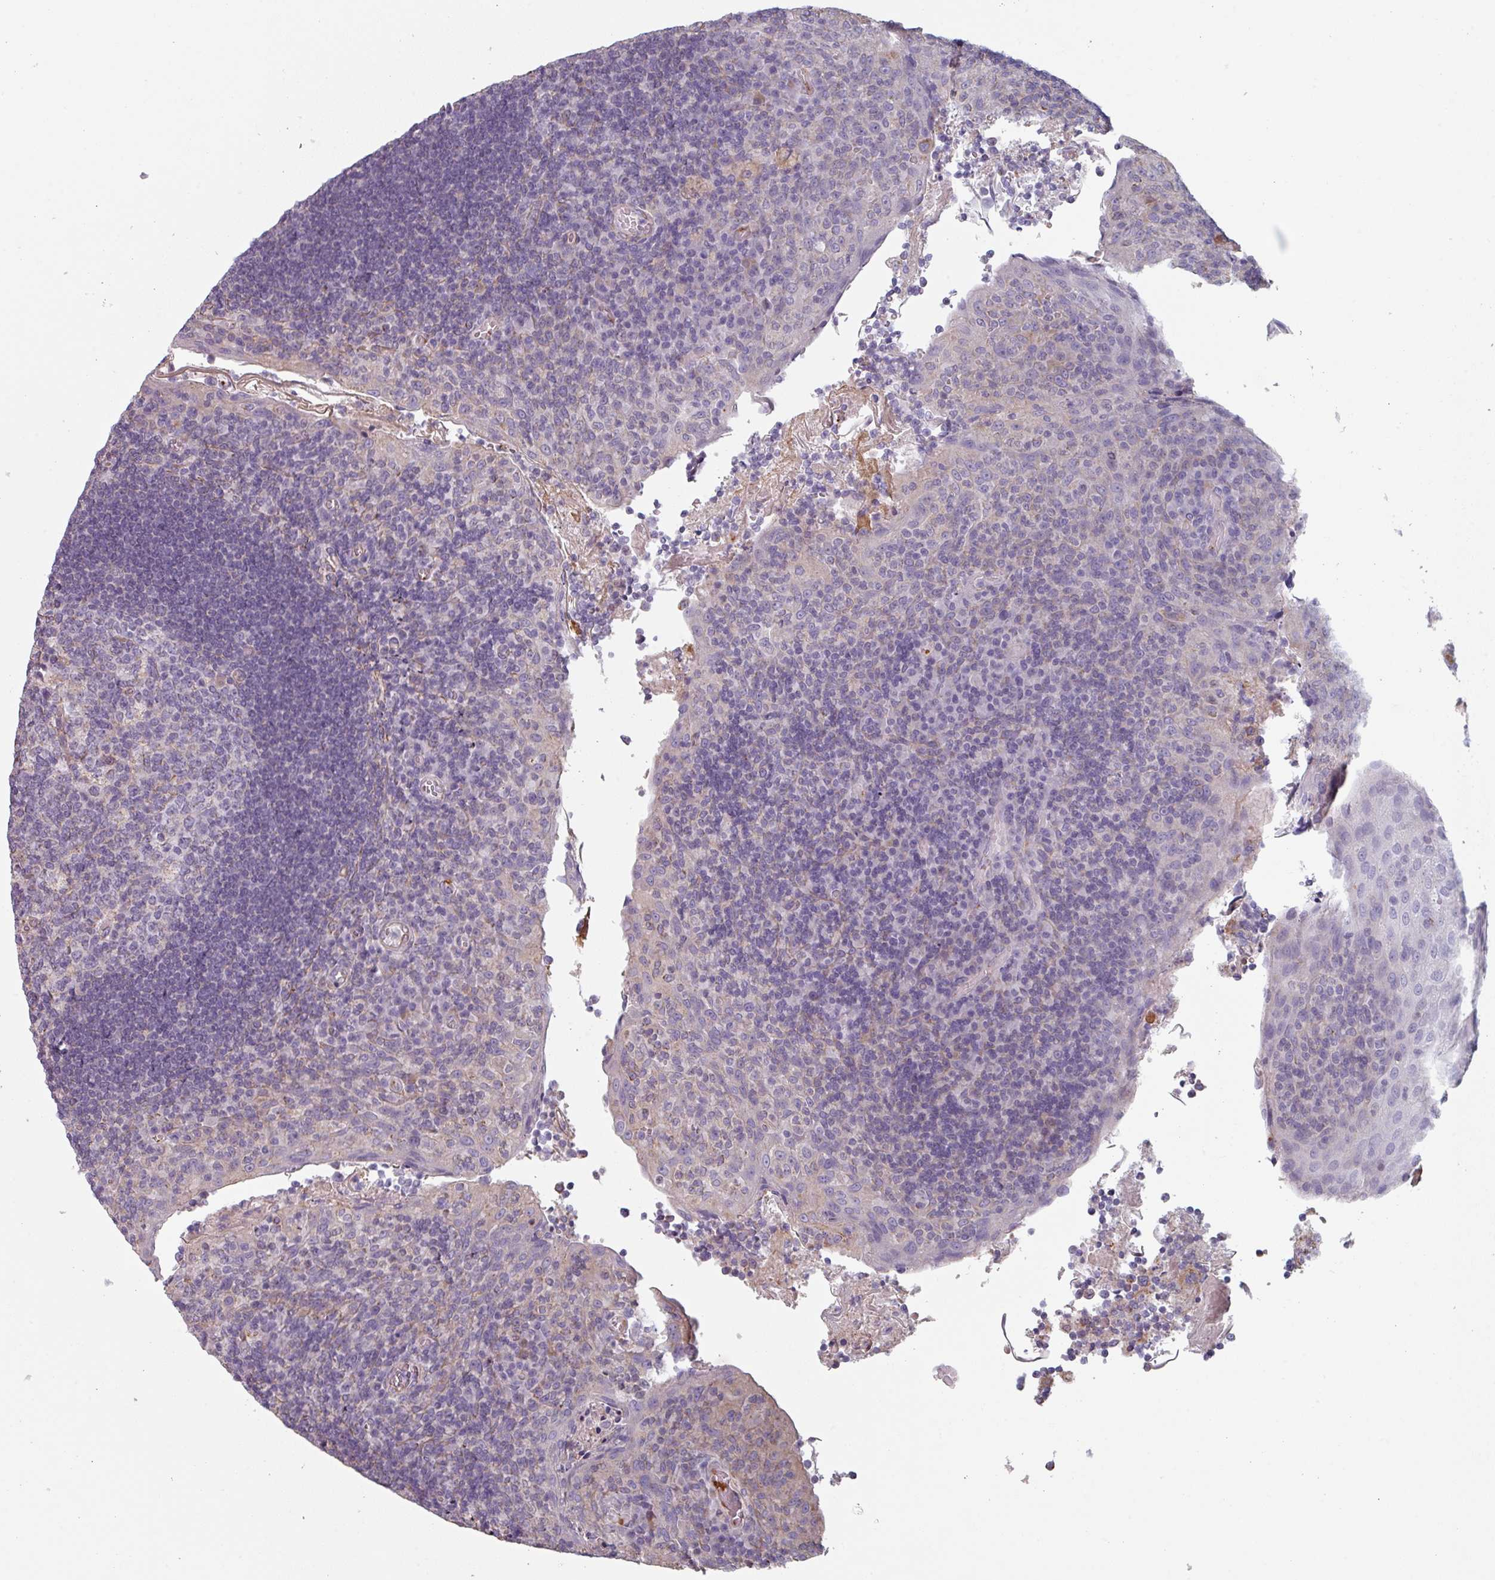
{"staining": {"intensity": "negative", "quantity": "none", "location": "none"}, "tissue": "tonsil", "cell_type": "Germinal center cells", "image_type": "normal", "snomed": [{"axis": "morphology", "description": "Normal tissue, NOS"}, {"axis": "topography", "description": "Tonsil"}], "caption": "High power microscopy image of an immunohistochemistry (IHC) histopathology image of benign tonsil, revealing no significant positivity in germinal center cells.", "gene": "GSTA1", "patient": {"sex": "male", "age": 17}}